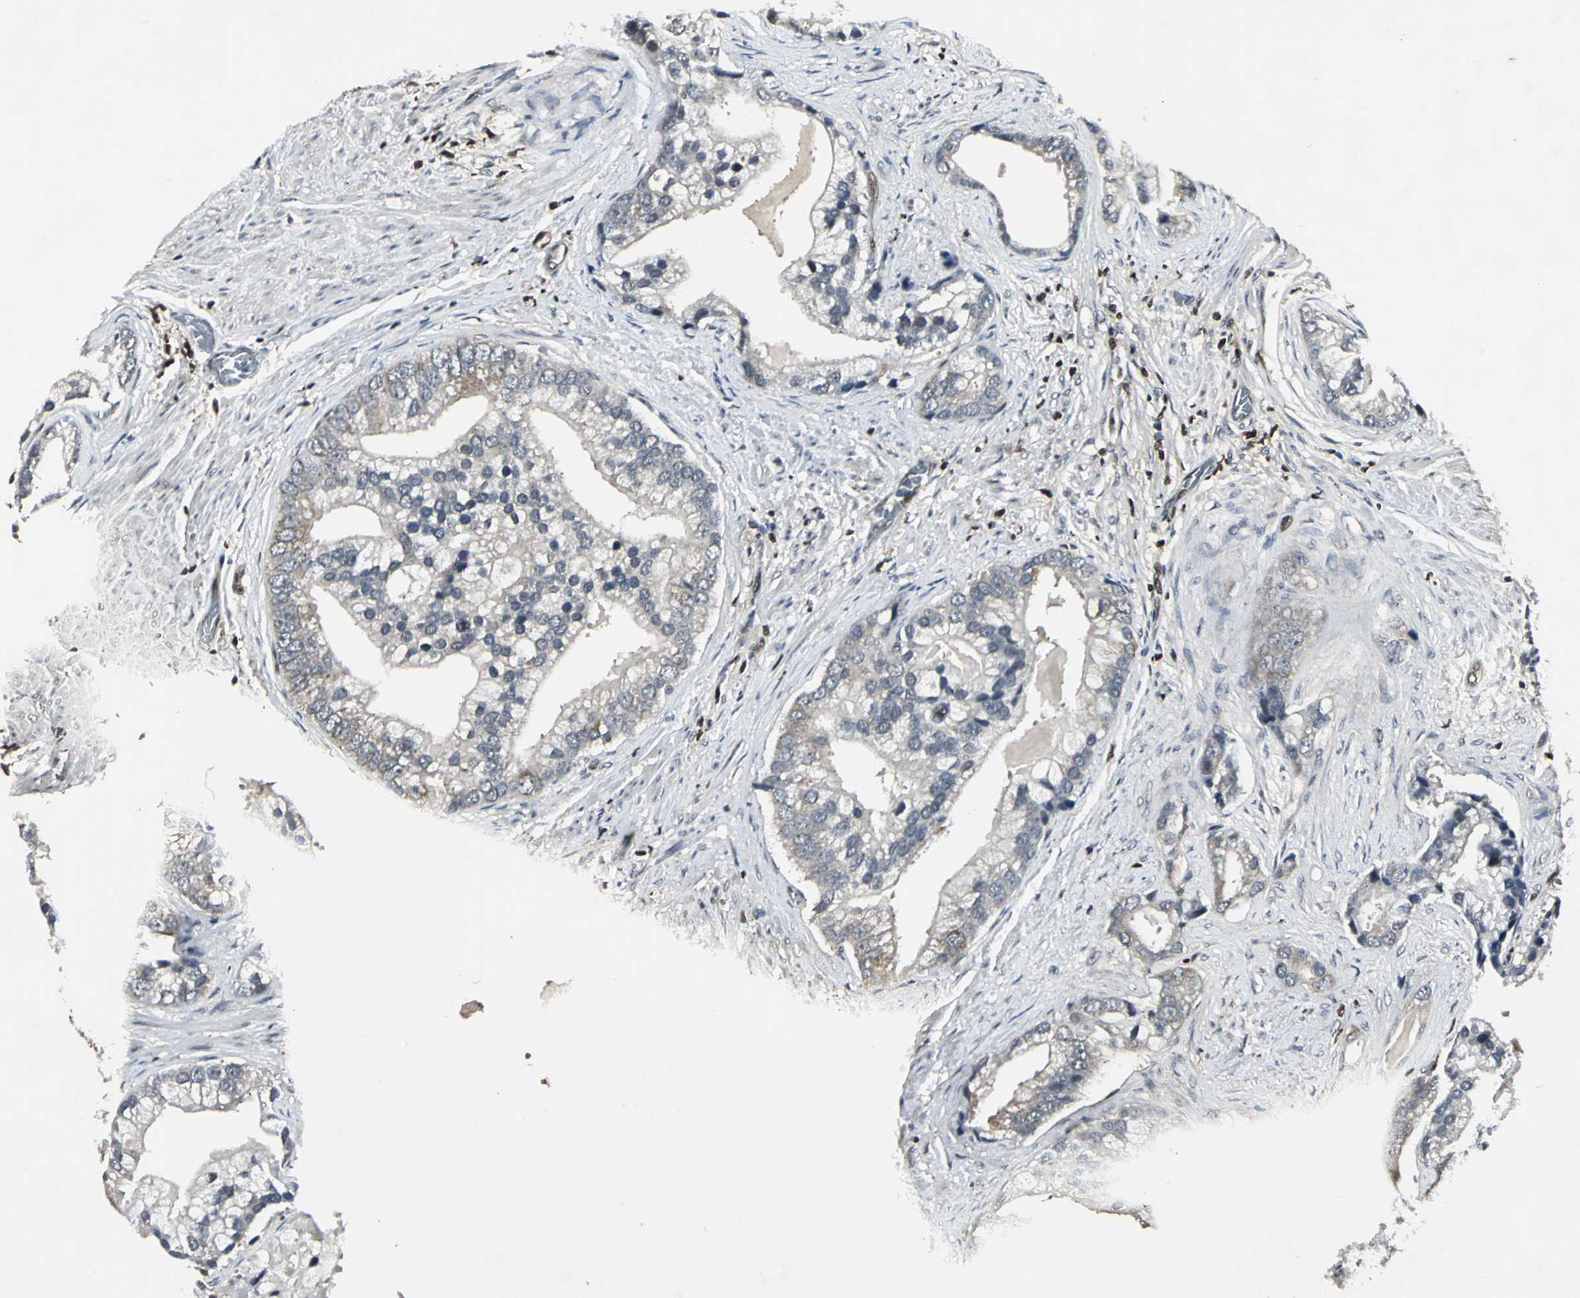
{"staining": {"intensity": "weak", "quantity": "<25%", "location": "cytoplasmic/membranous"}, "tissue": "prostate cancer", "cell_type": "Tumor cells", "image_type": "cancer", "snomed": [{"axis": "morphology", "description": "Adenocarcinoma, Low grade"}, {"axis": "topography", "description": "Prostate"}], "caption": "A micrograph of human prostate cancer is negative for staining in tumor cells.", "gene": "AHR", "patient": {"sex": "male", "age": 71}}